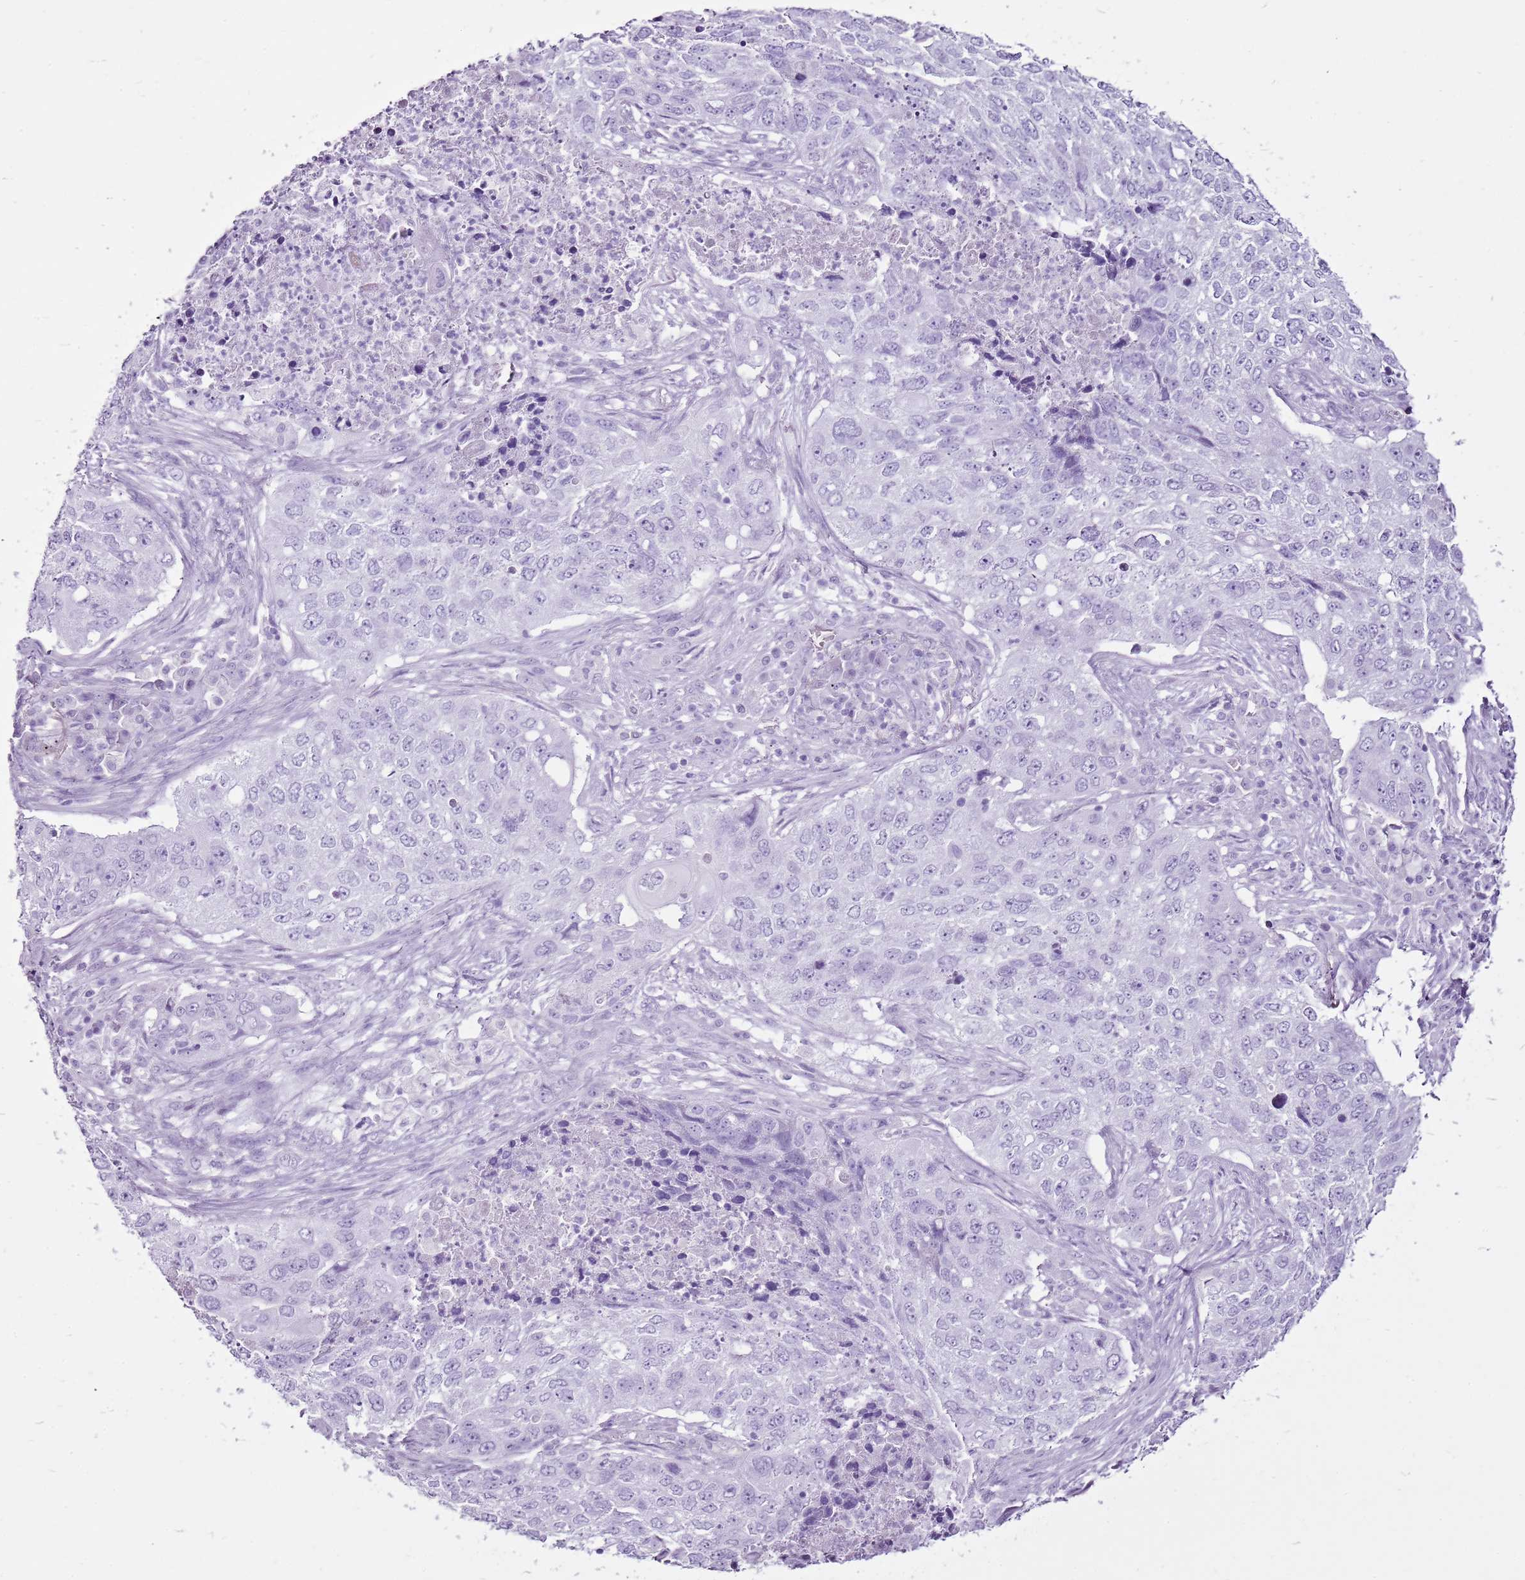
{"staining": {"intensity": "negative", "quantity": "none", "location": "none"}, "tissue": "lung cancer", "cell_type": "Tumor cells", "image_type": "cancer", "snomed": [{"axis": "morphology", "description": "Squamous cell carcinoma, NOS"}, {"axis": "topography", "description": "Lung"}], "caption": "Lung cancer (squamous cell carcinoma) was stained to show a protein in brown. There is no significant expression in tumor cells.", "gene": "CNFN", "patient": {"sex": "female", "age": 63}}